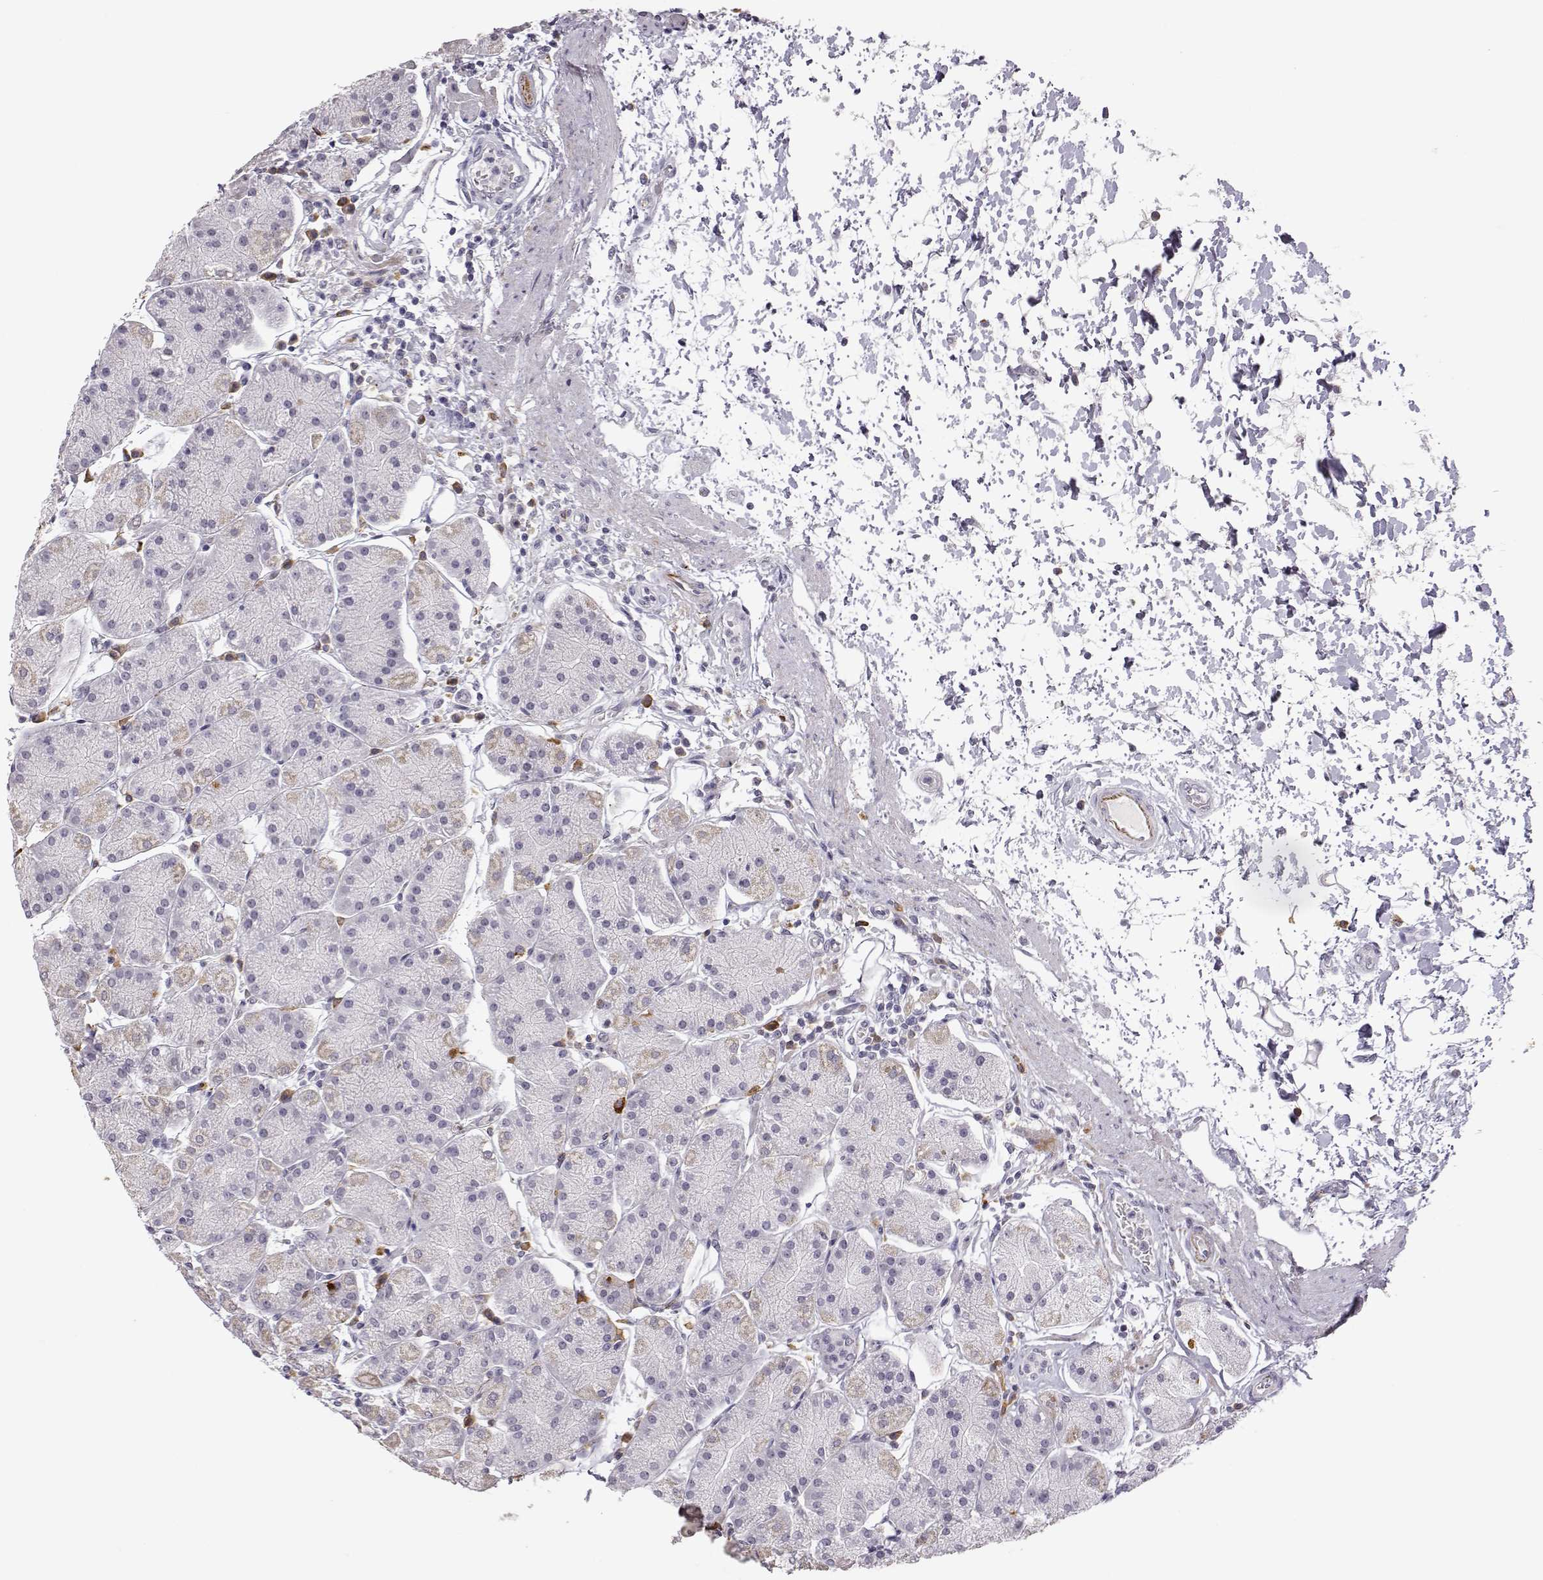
{"staining": {"intensity": "negative", "quantity": "none", "location": "none"}, "tissue": "stomach", "cell_type": "Glandular cells", "image_type": "normal", "snomed": [{"axis": "morphology", "description": "Normal tissue, NOS"}, {"axis": "topography", "description": "Stomach"}], "caption": "IHC photomicrograph of normal stomach: stomach stained with DAB exhibits no significant protein expression in glandular cells.", "gene": "VGF", "patient": {"sex": "male", "age": 54}}